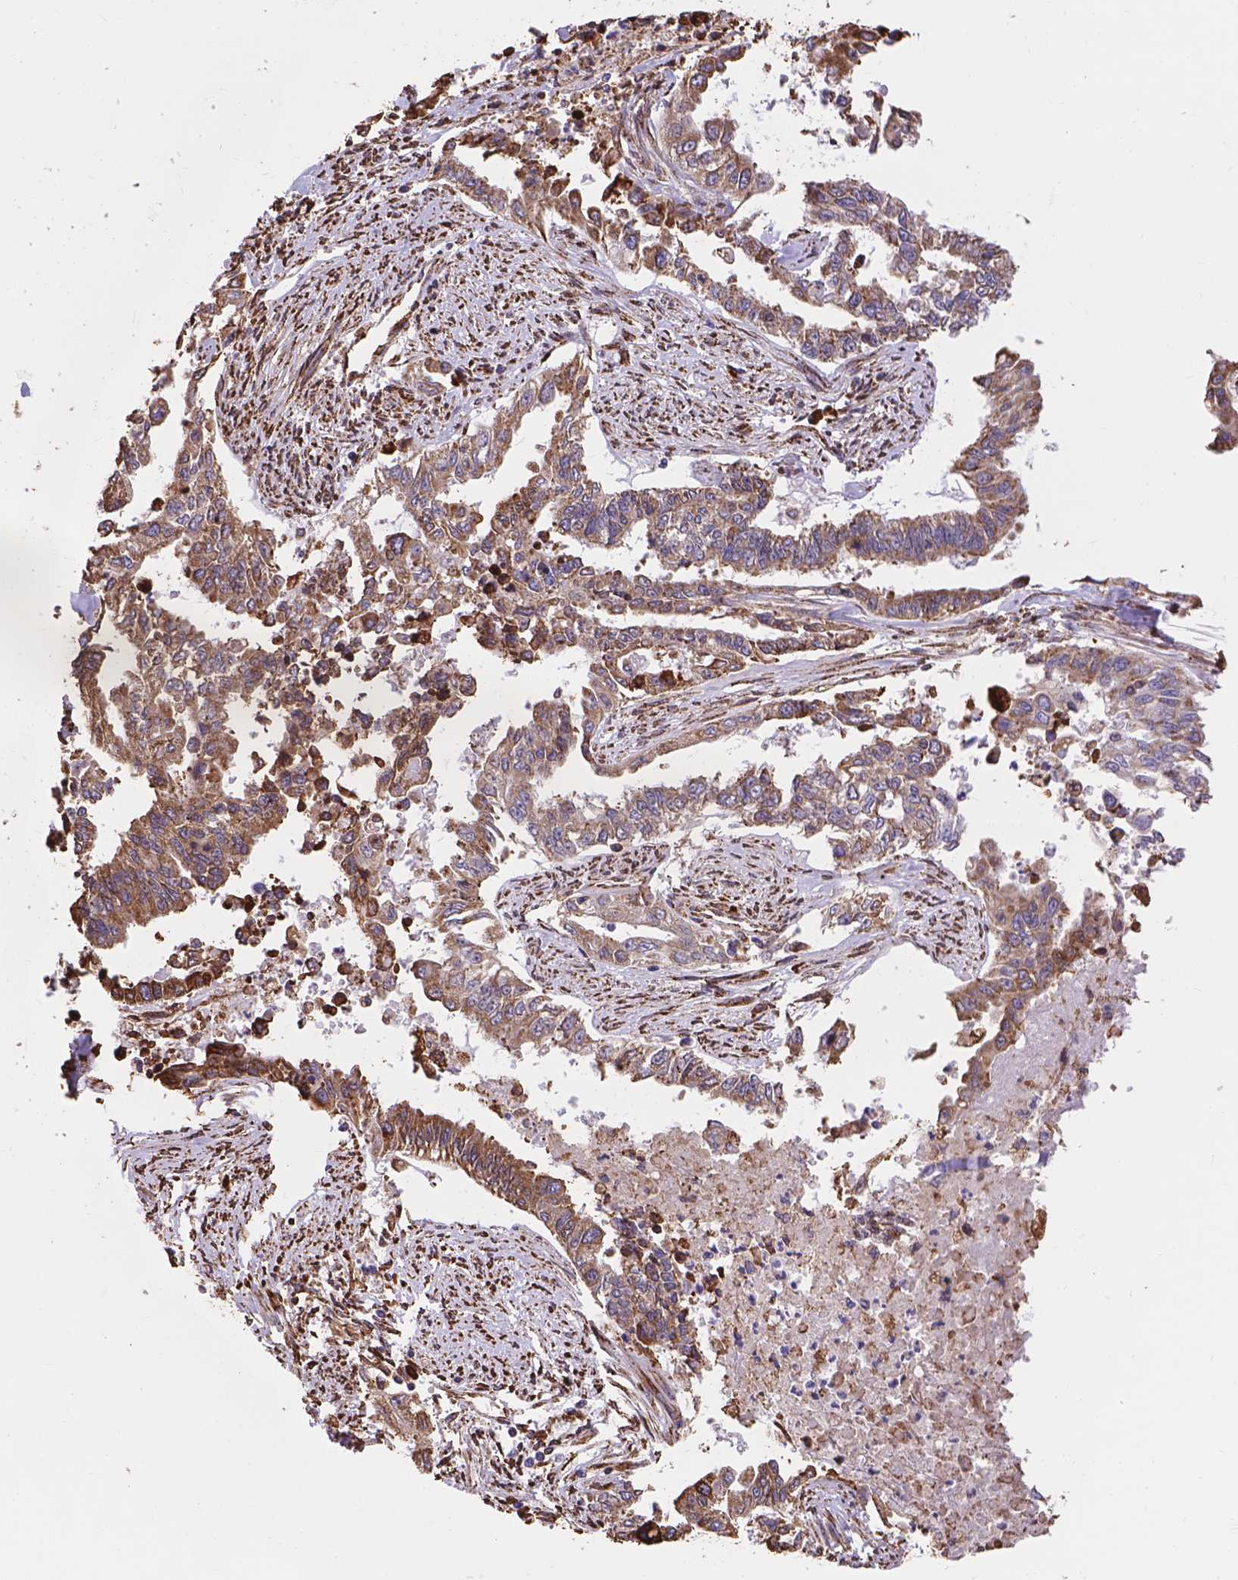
{"staining": {"intensity": "moderate", "quantity": ">75%", "location": "cytoplasmic/membranous"}, "tissue": "endometrial cancer", "cell_type": "Tumor cells", "image_type": "cancer", "snomed": [{"axis": "morphology", "description": "Adenocarcinoma, NOS"}, {"axis": "topography", "description": "Uterus"}], "caption": "Endometrial cancer (adenocarcinoma) tissue shows moderate cytoplasmic/membranous positivity in about >75% of tumor cells The staining is performed using DAB brown chromogen to label protein expression. The nuclei are counter-stained blue using hematoxylin.", "gene": "IPO11", "patient": {"sex": "female", "age": 59}}